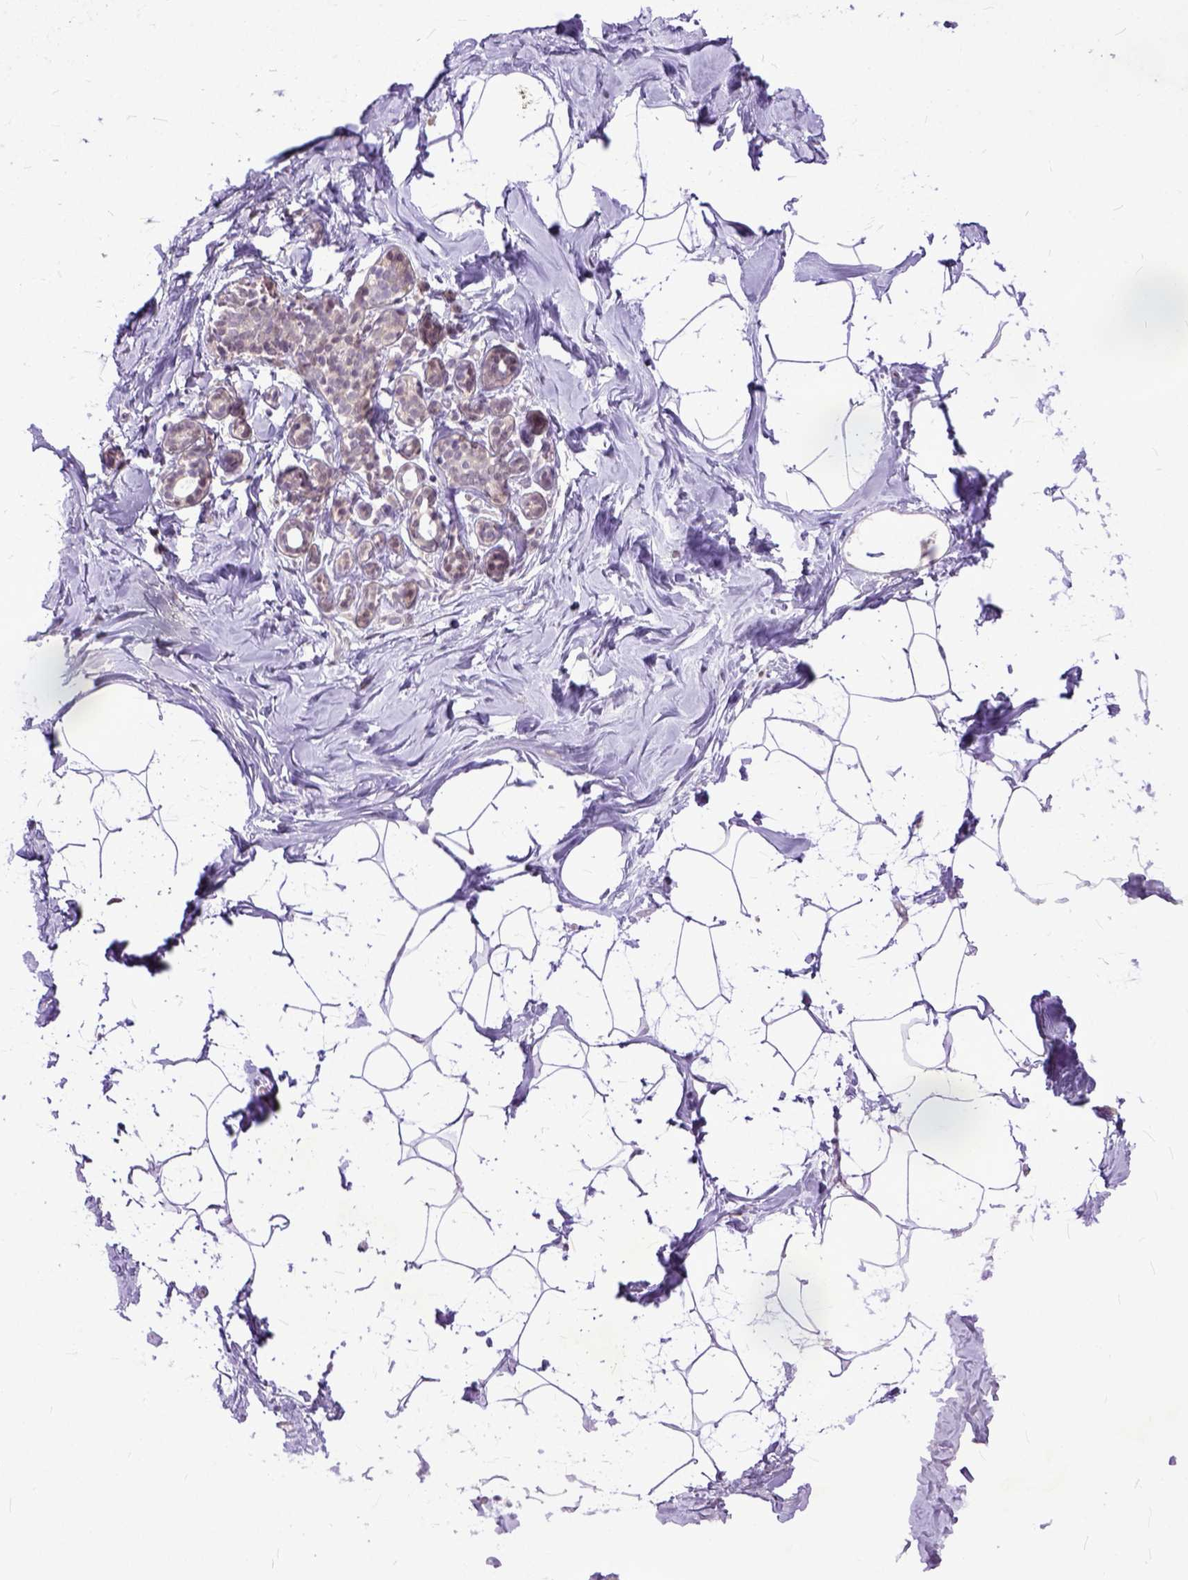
{"staining": {"intensity": "negative", "quantity": "none", "location": "none"}, "tissue": "breast", "cell_type": "Adipocytes", "image_type": "normal", "snomed": [{"axis": "morphology", "description": "Normal tissue, NOS"}, {"axis": "topography", "description": "Breast"}], "caption": "Immunohistochemistry histopathology image of unremarkable breast: breast stained with DAB shows no significant protein staining in adipocytes.", "gene": "TCEAL7", "patient": {"sex": "female", "age": 32}}